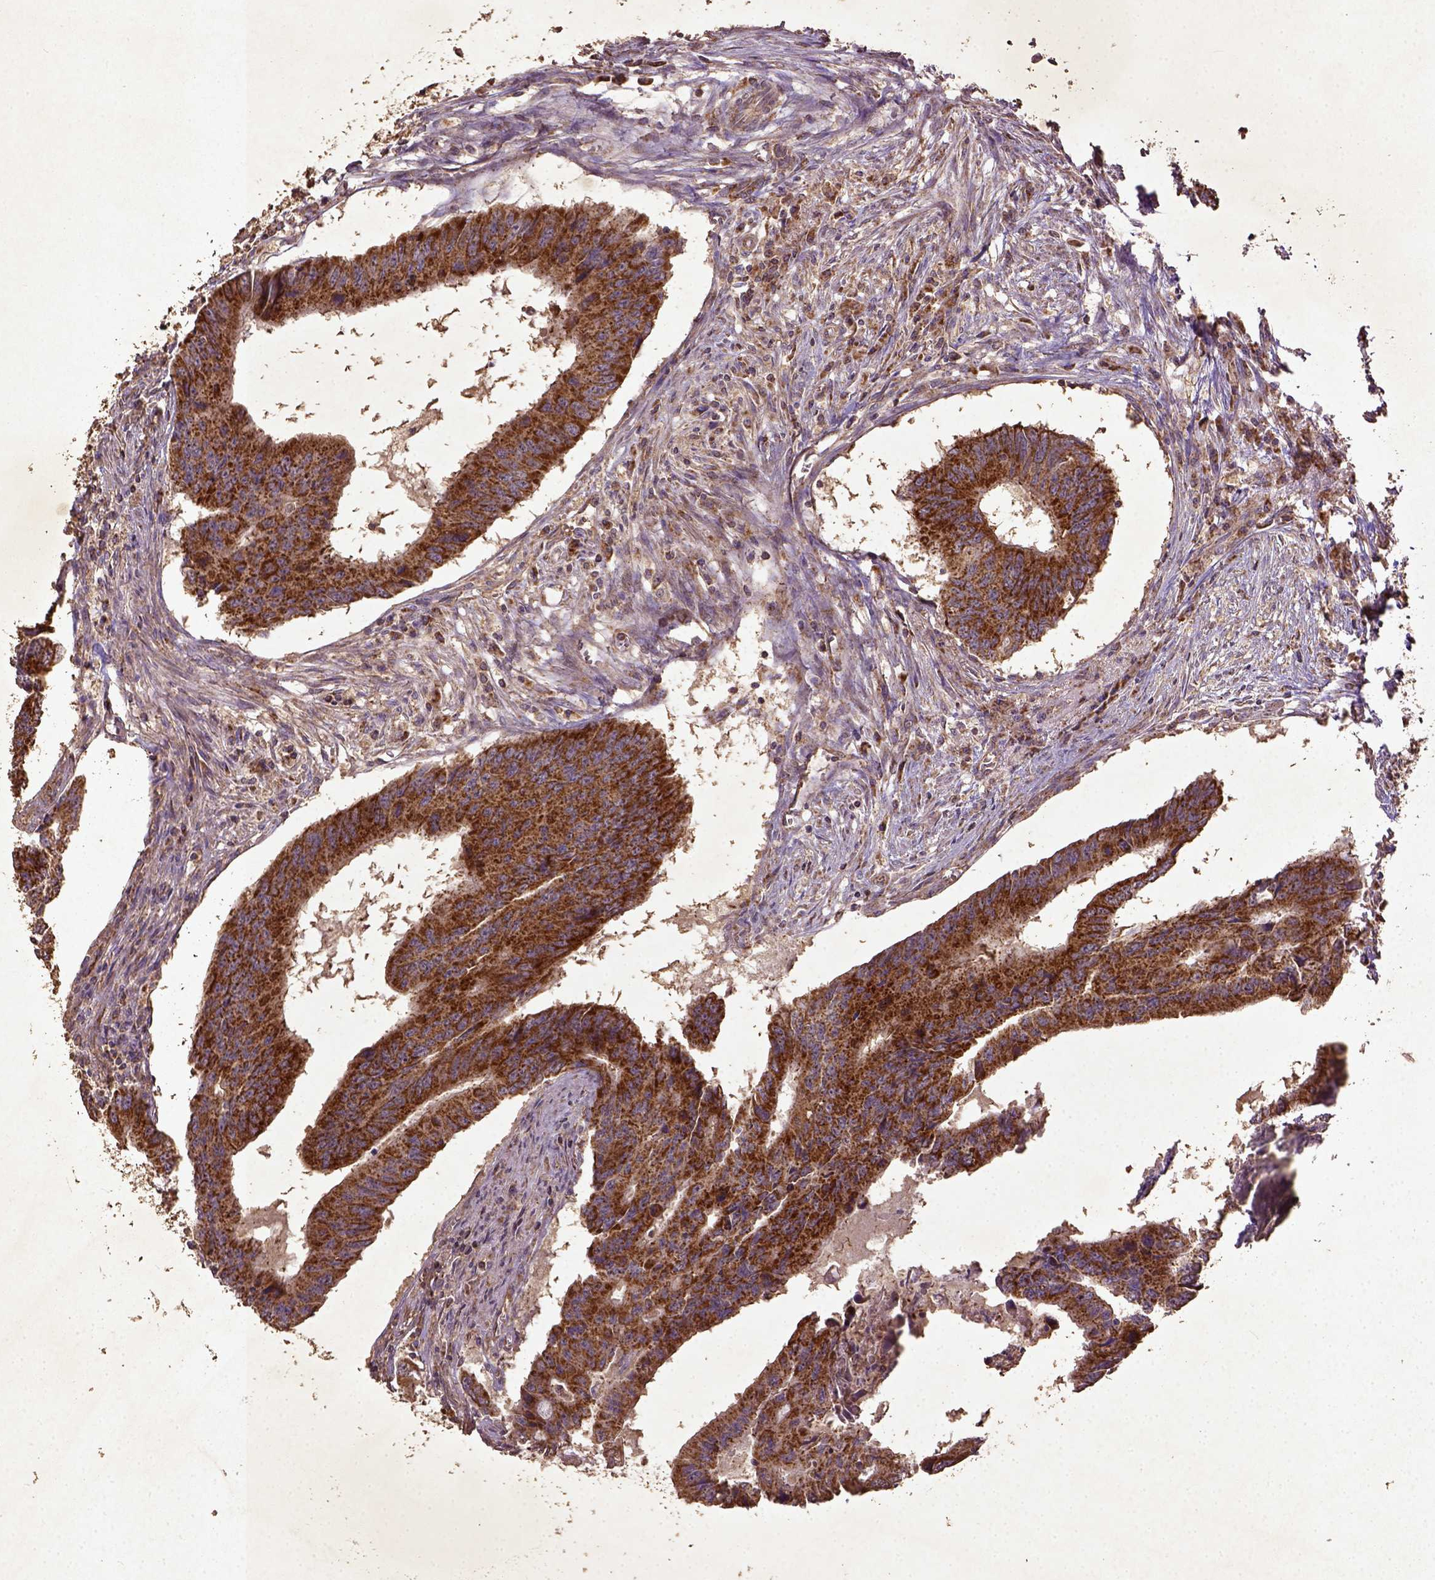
{"staining": {"intensity": "strong", "quantity": ">75%", "location": "cytoplasmic/membranous"}, "tissue": "colorectal cancer", "cell_type": "Tumor cells", "image_type": "cancer", "snomed": [{"axis": "morphology", "description": "Adenocarcinoma, NOS"}, {"axis": "topography", "description": "Colon"}], "caption": "Protein expression analysis of human colorectal cancer reveals strong cytoplasmic/membranous staining in approximately >75% of tumor cells.", "gene": "MT-CO1", "patient": {"sex": "male", "age": 53}}